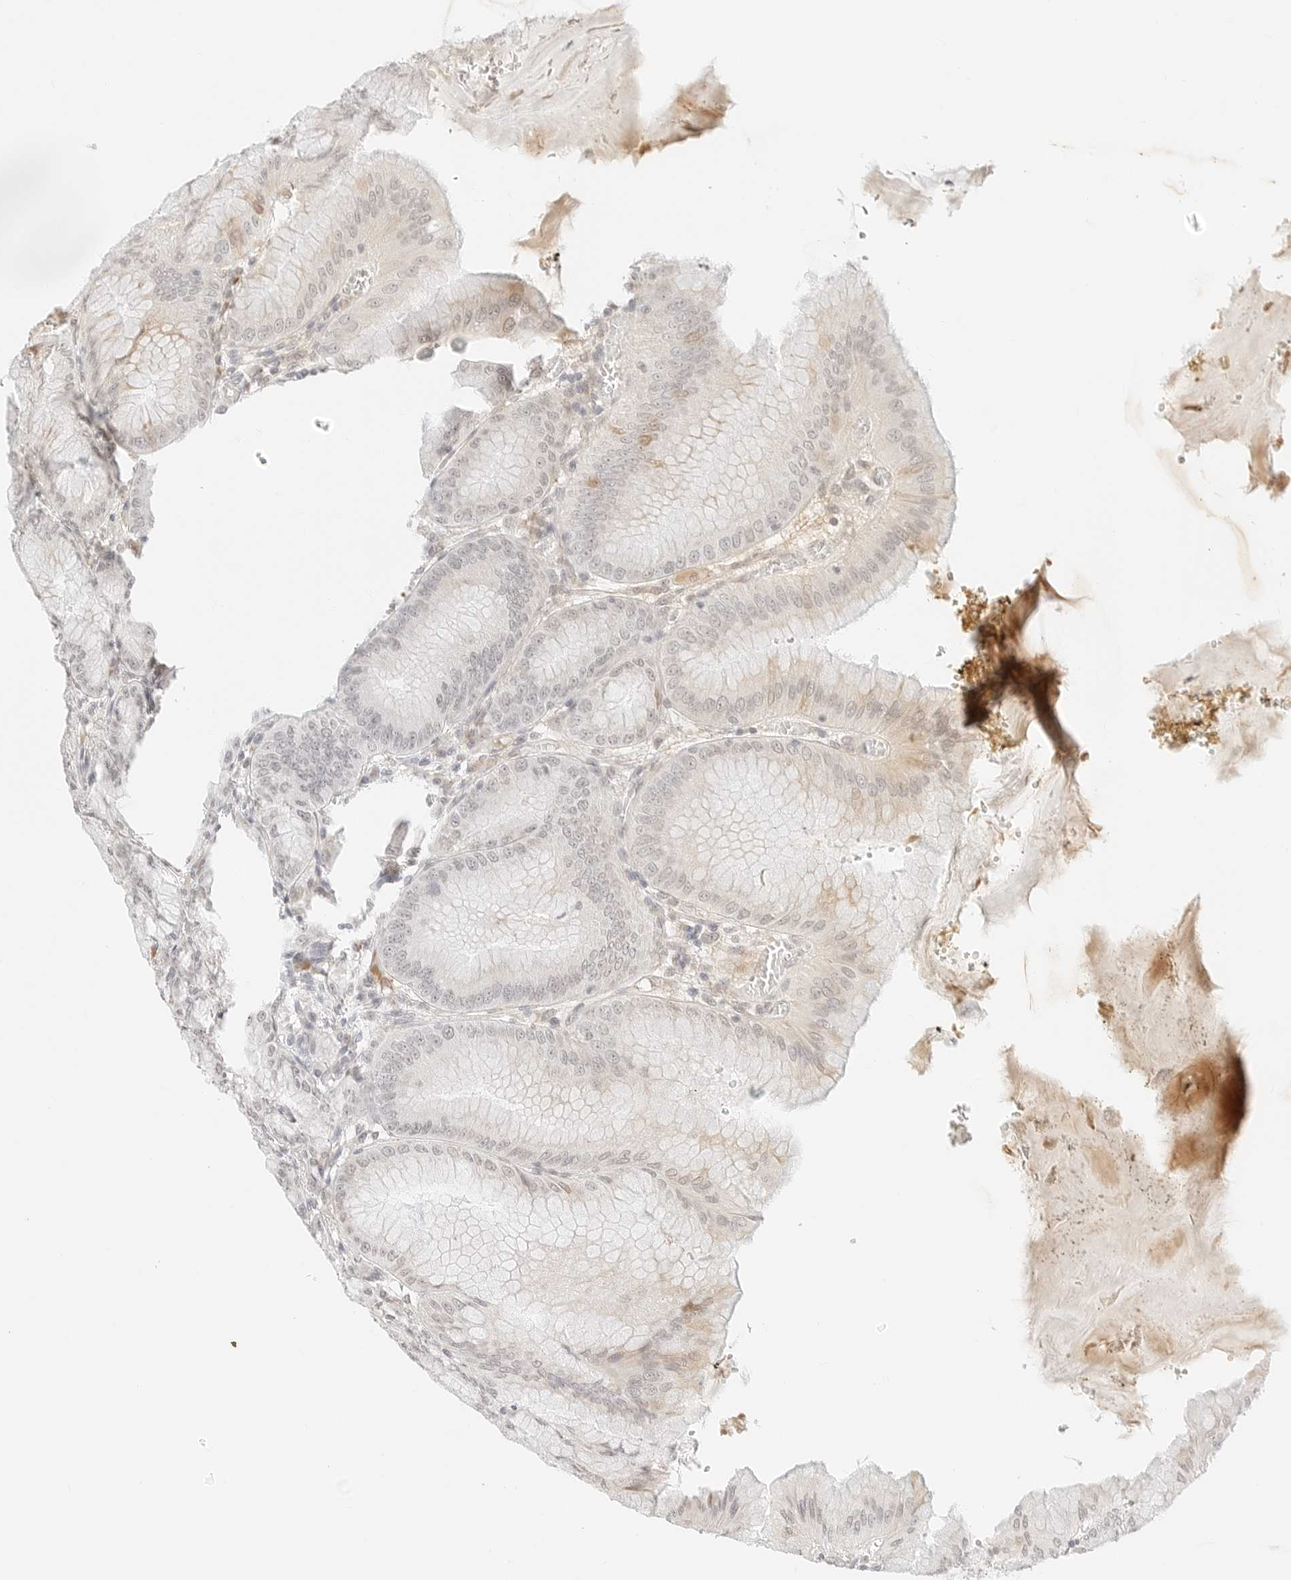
{"staining": {"intensity": "weak", "quantity": ">75%", "location": "cytoplasmic/membranous,nuclear"}, "tissue": "stomach", "cell_type": "Glandular cells", "image_type": "normal", "snomed": [{"axis": "morphology", "description": "Normal tissue, NOS"}, {"axis": "topography", "description": "Stomach, lower"}], "caption": "Glandular cells reveal weak cytoplasmic/membranous,nuclear expression in about >75% of cells in normal stomach. (DAB IHC with brightfield microscopy, high magnification).", "gene": "XKR4", "patient": {"sex": "male", "age": 71}}